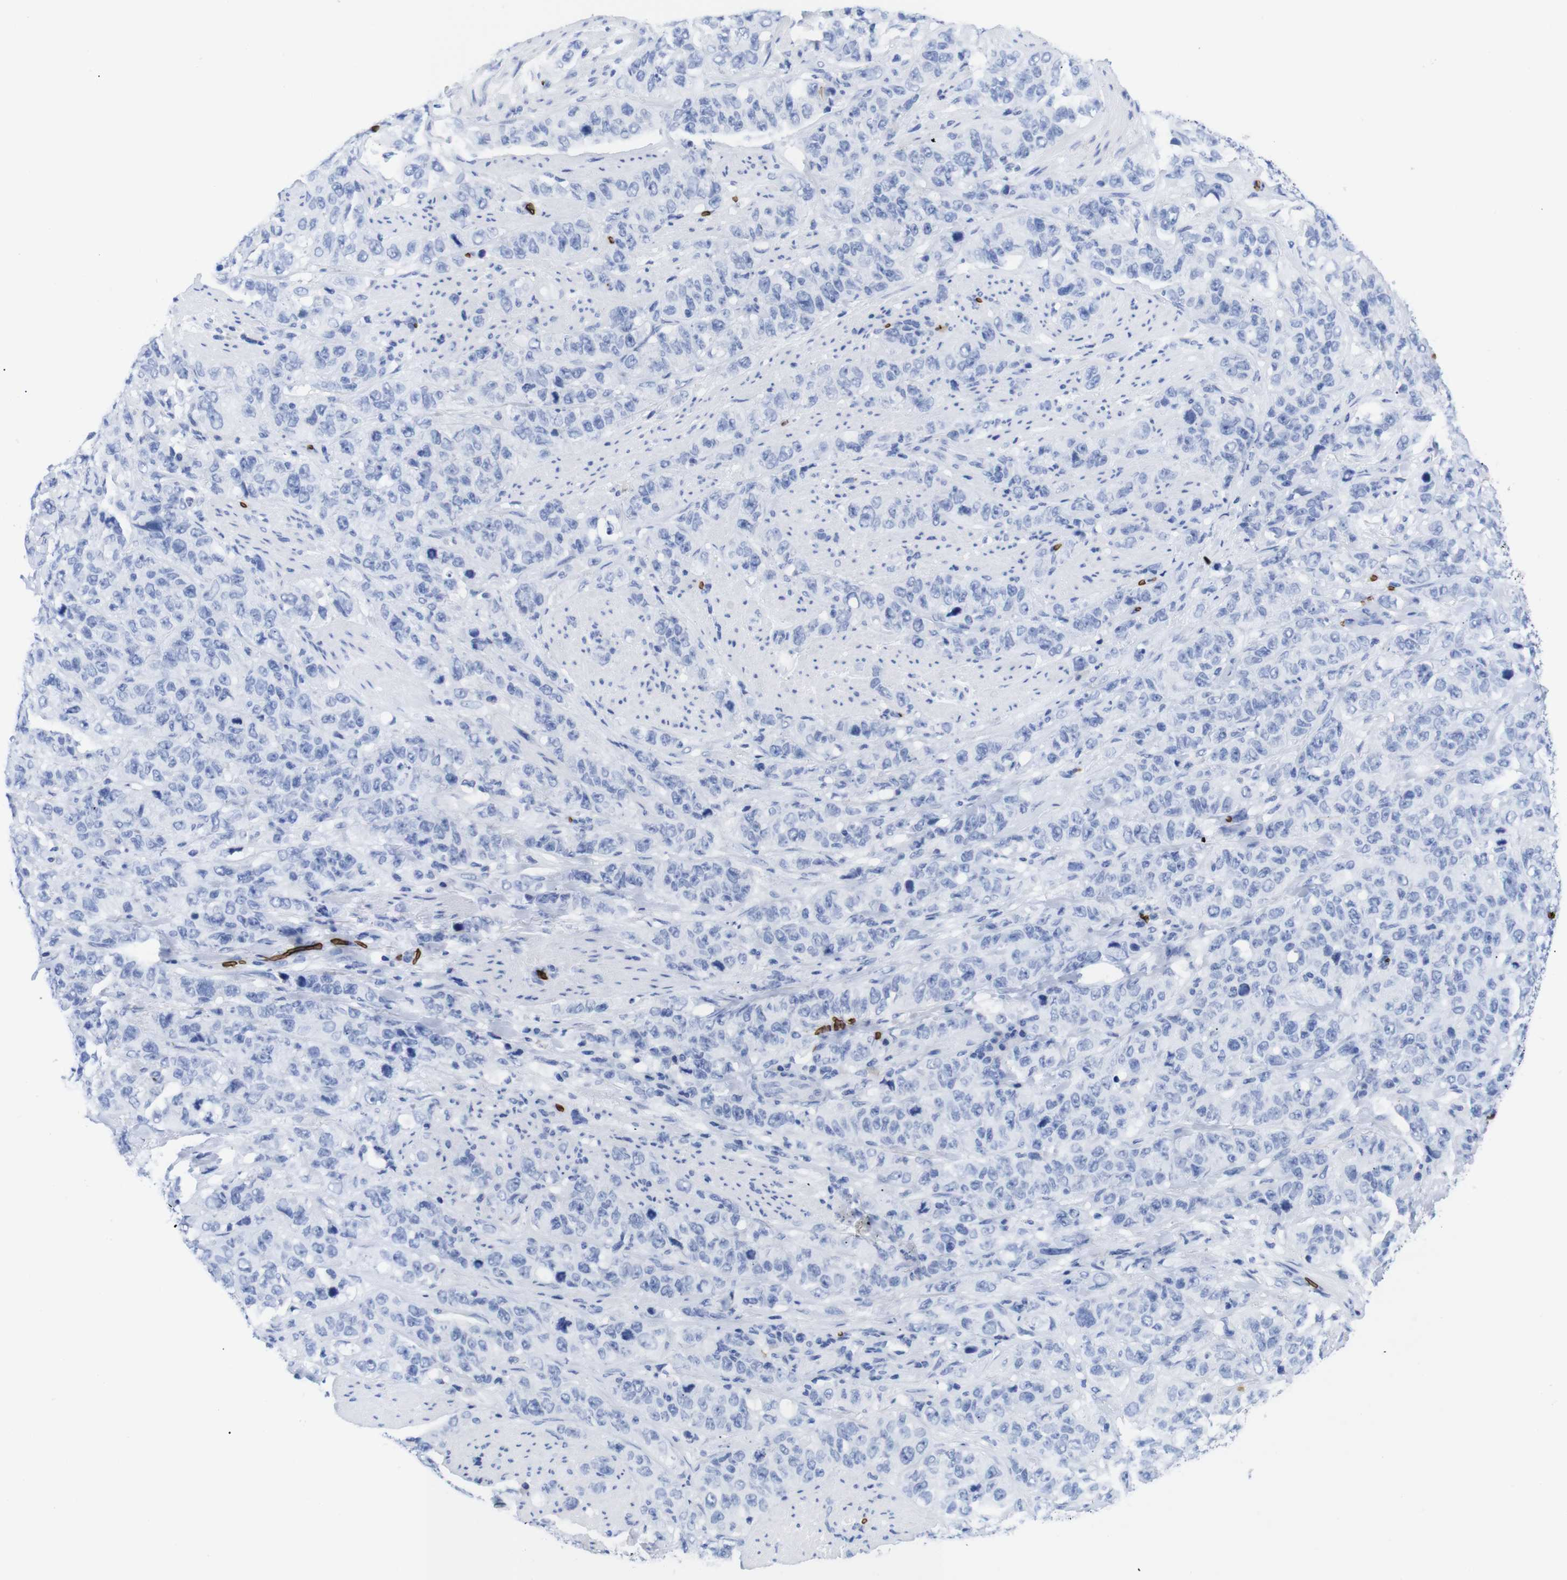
{"staining": {"intensity": "negative", "quantity": "none", "location": "none"}, "tissue": "stomach cancer", "cell_type": "Tumor cells", "image_type": "cancer", "snomed": [{"axis": "morphology", "description": "Adenocarcinoma, NOS"}, {"axis": "topography", "description": "Stomach"}], "caption": "Tumor cells show no significant staining in stomach cancer (adenocarcinoma).", "gene": "S1PR2", "patient": {"sex": "male", "age": 48}}